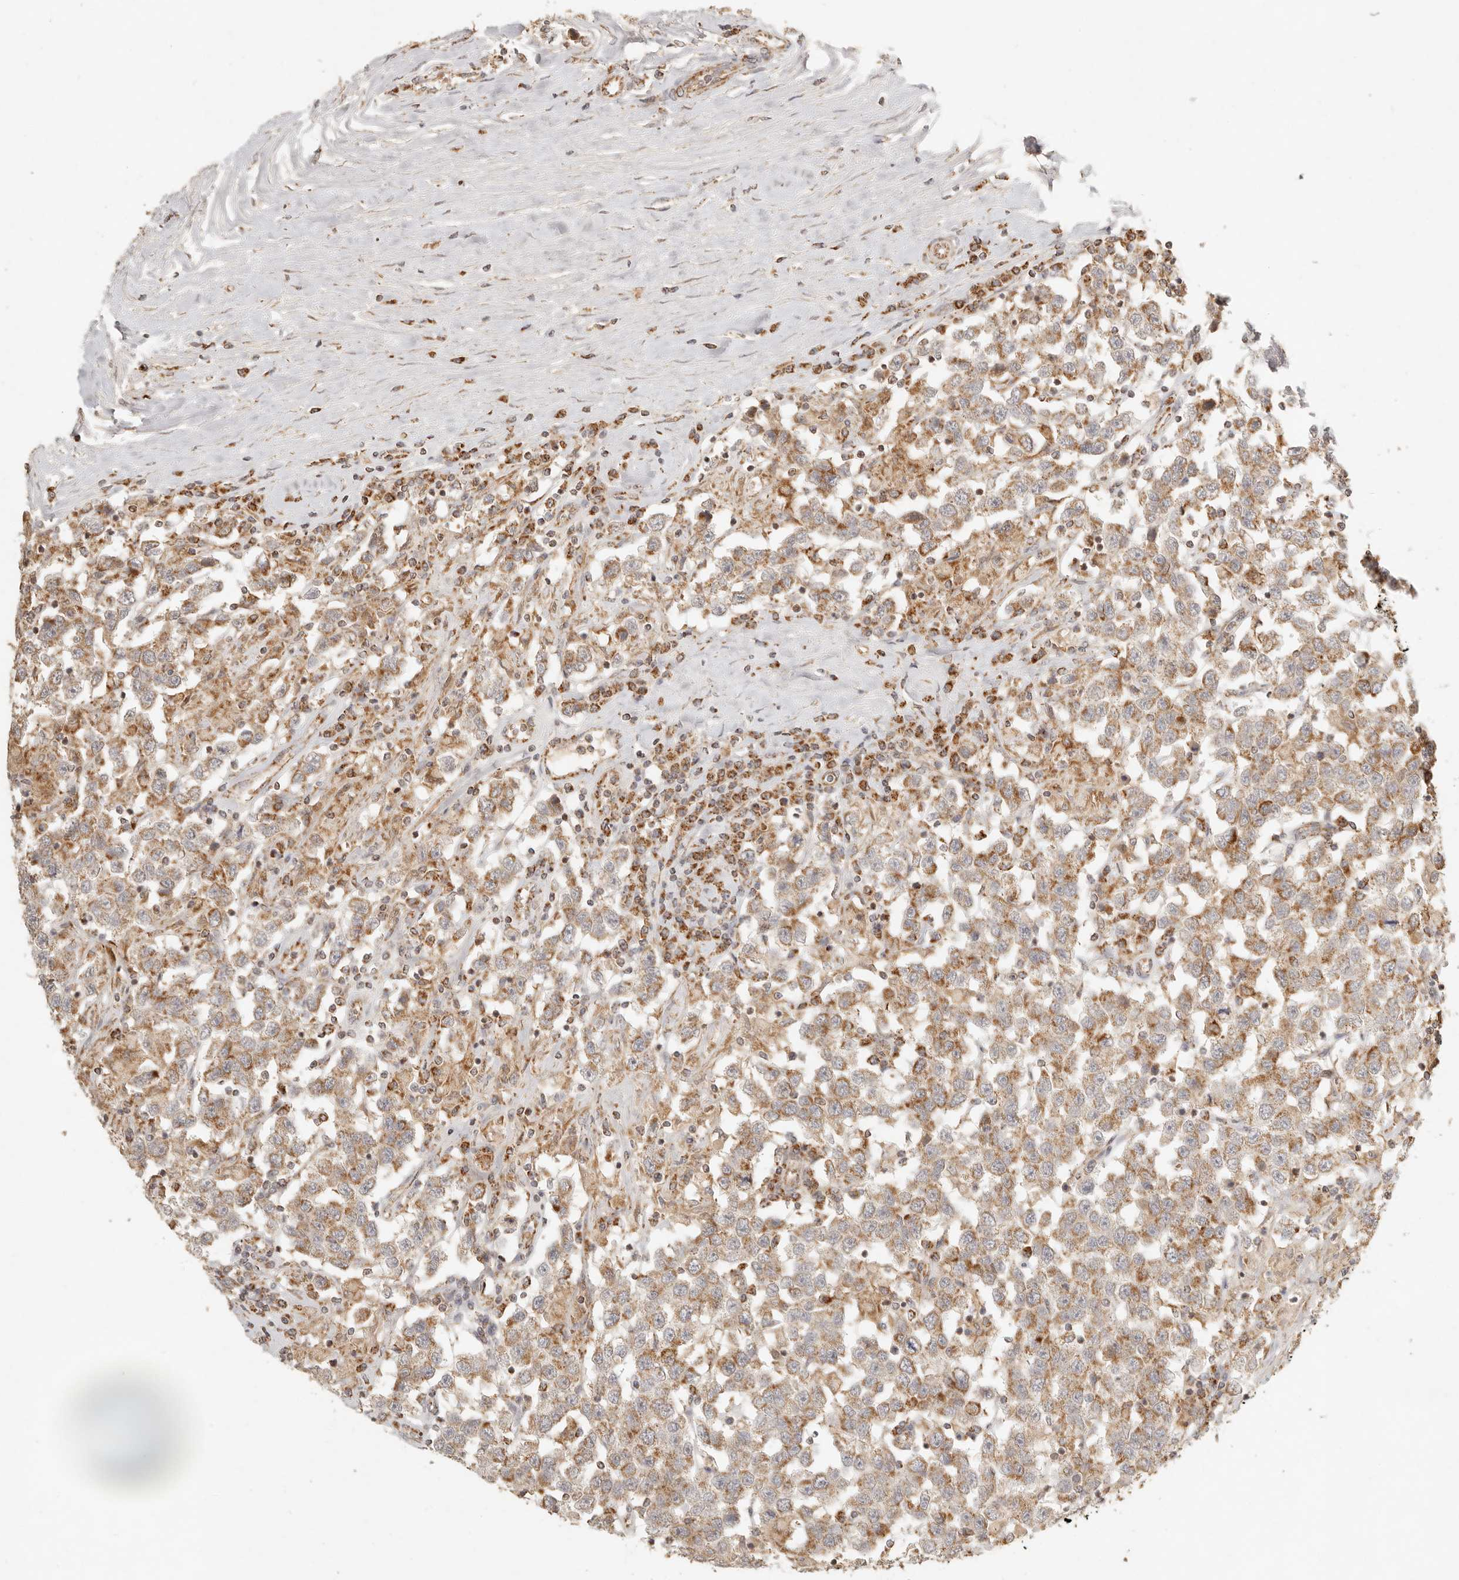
{"staining": {"intensity": "moderate", "quantity": ">75%", "location": "cytoplasmic/membranous"}, "tissue": "testis cancer", "cell_type": "Tumor cells", "image_type": "cancer", "snomed": [{"axis": "morphology", "description": "Seminoma, NOS"}, {"axis": "topography", "description": "Testis"}], "caption": "Human testis seminoma stained with a protein marker exhibits moderate staining in tumor cells.", "gene": "MRPL55", "patient": {"sex": "male", "age": 41}}